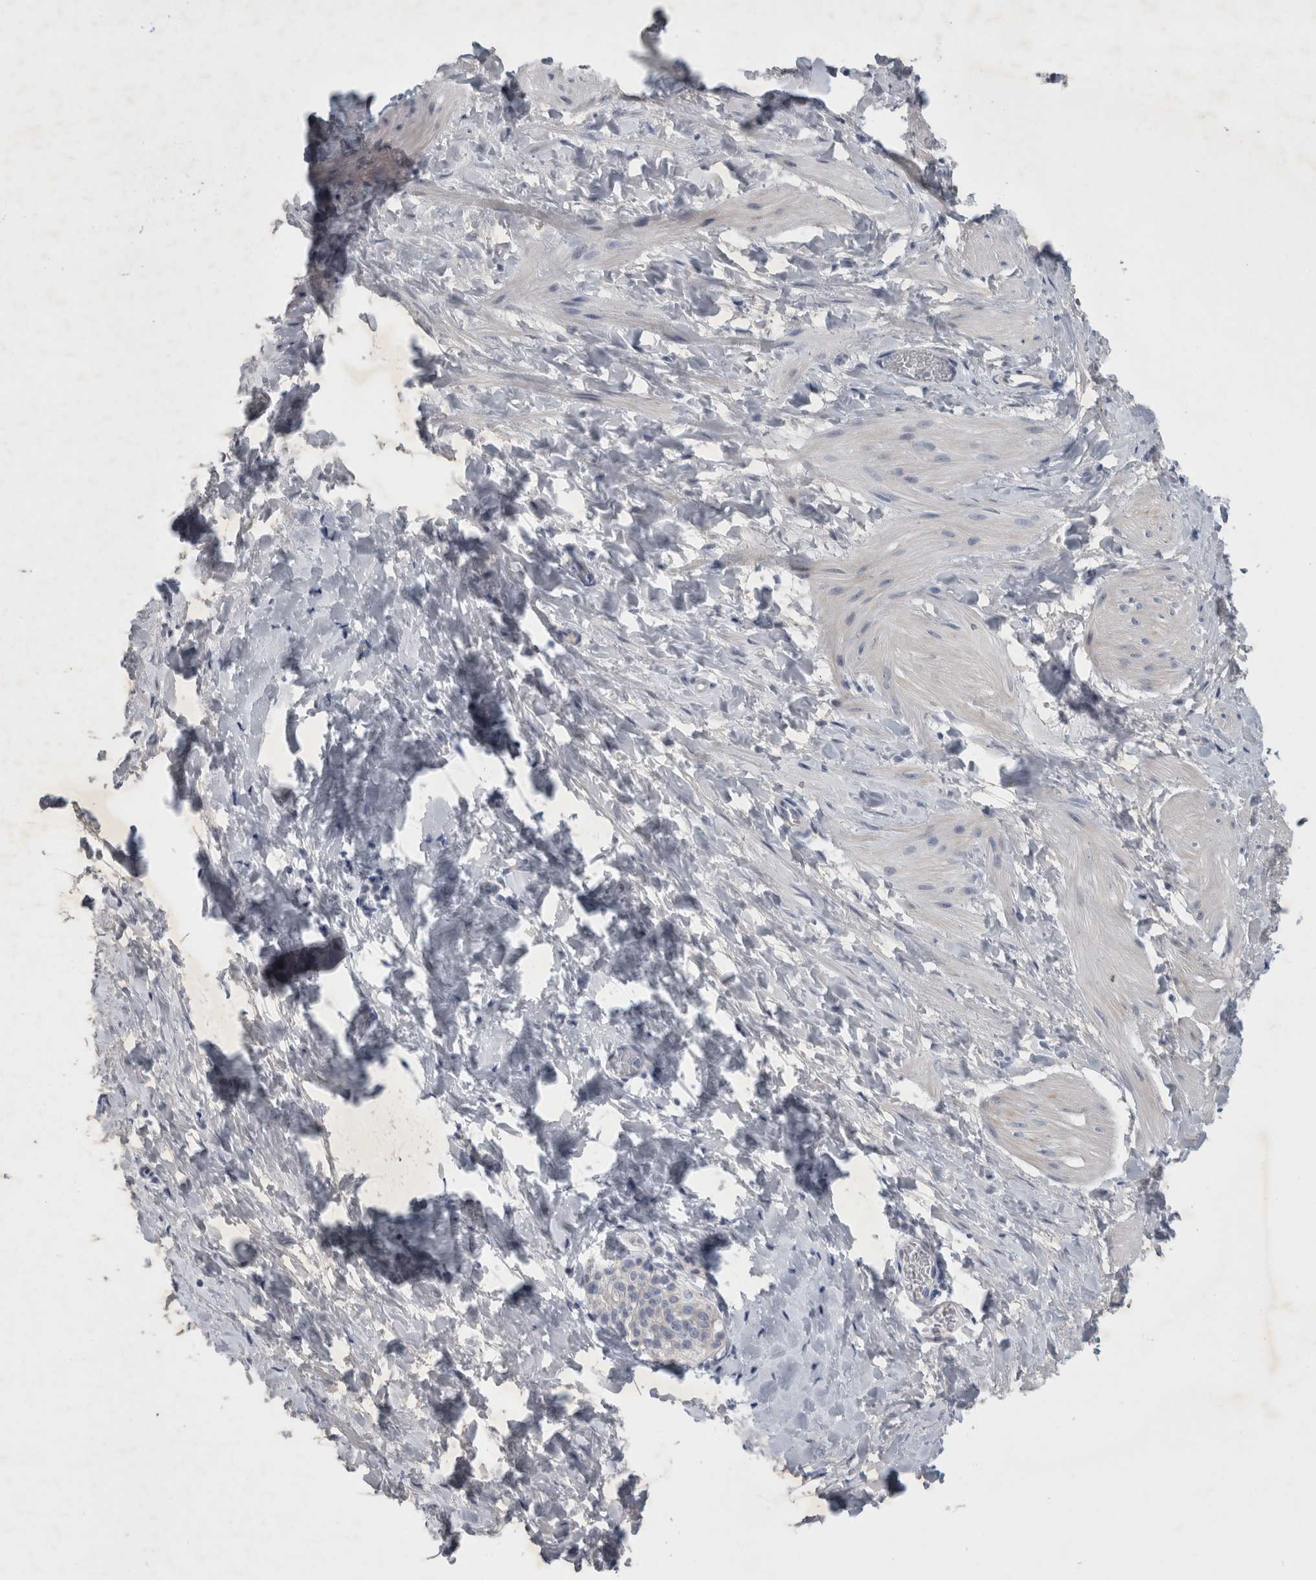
{"staining": {"intensity": "negative", "quantity": "none", "location": "none"}, "tissue": "smooth muscle", "cell_type": "Smooth muscle cells", "image_type": "normal", "snomed": [{"axis": "morphology", "description": "Normal tissue, NOS"}, {"axis": "topography", "description": "Smooth muscle"}], "caption": "Immunohistochemistry of benign human smooth muscle exhibits no positivity in smooth muscle cells. Brightfield microscopy of immunohistochemistry stained with DAB (brown) and hematoxylin (blue), captured at high magnification.", "gene": "FXYD7", "patient": {"sex": "male", "age": 16}}